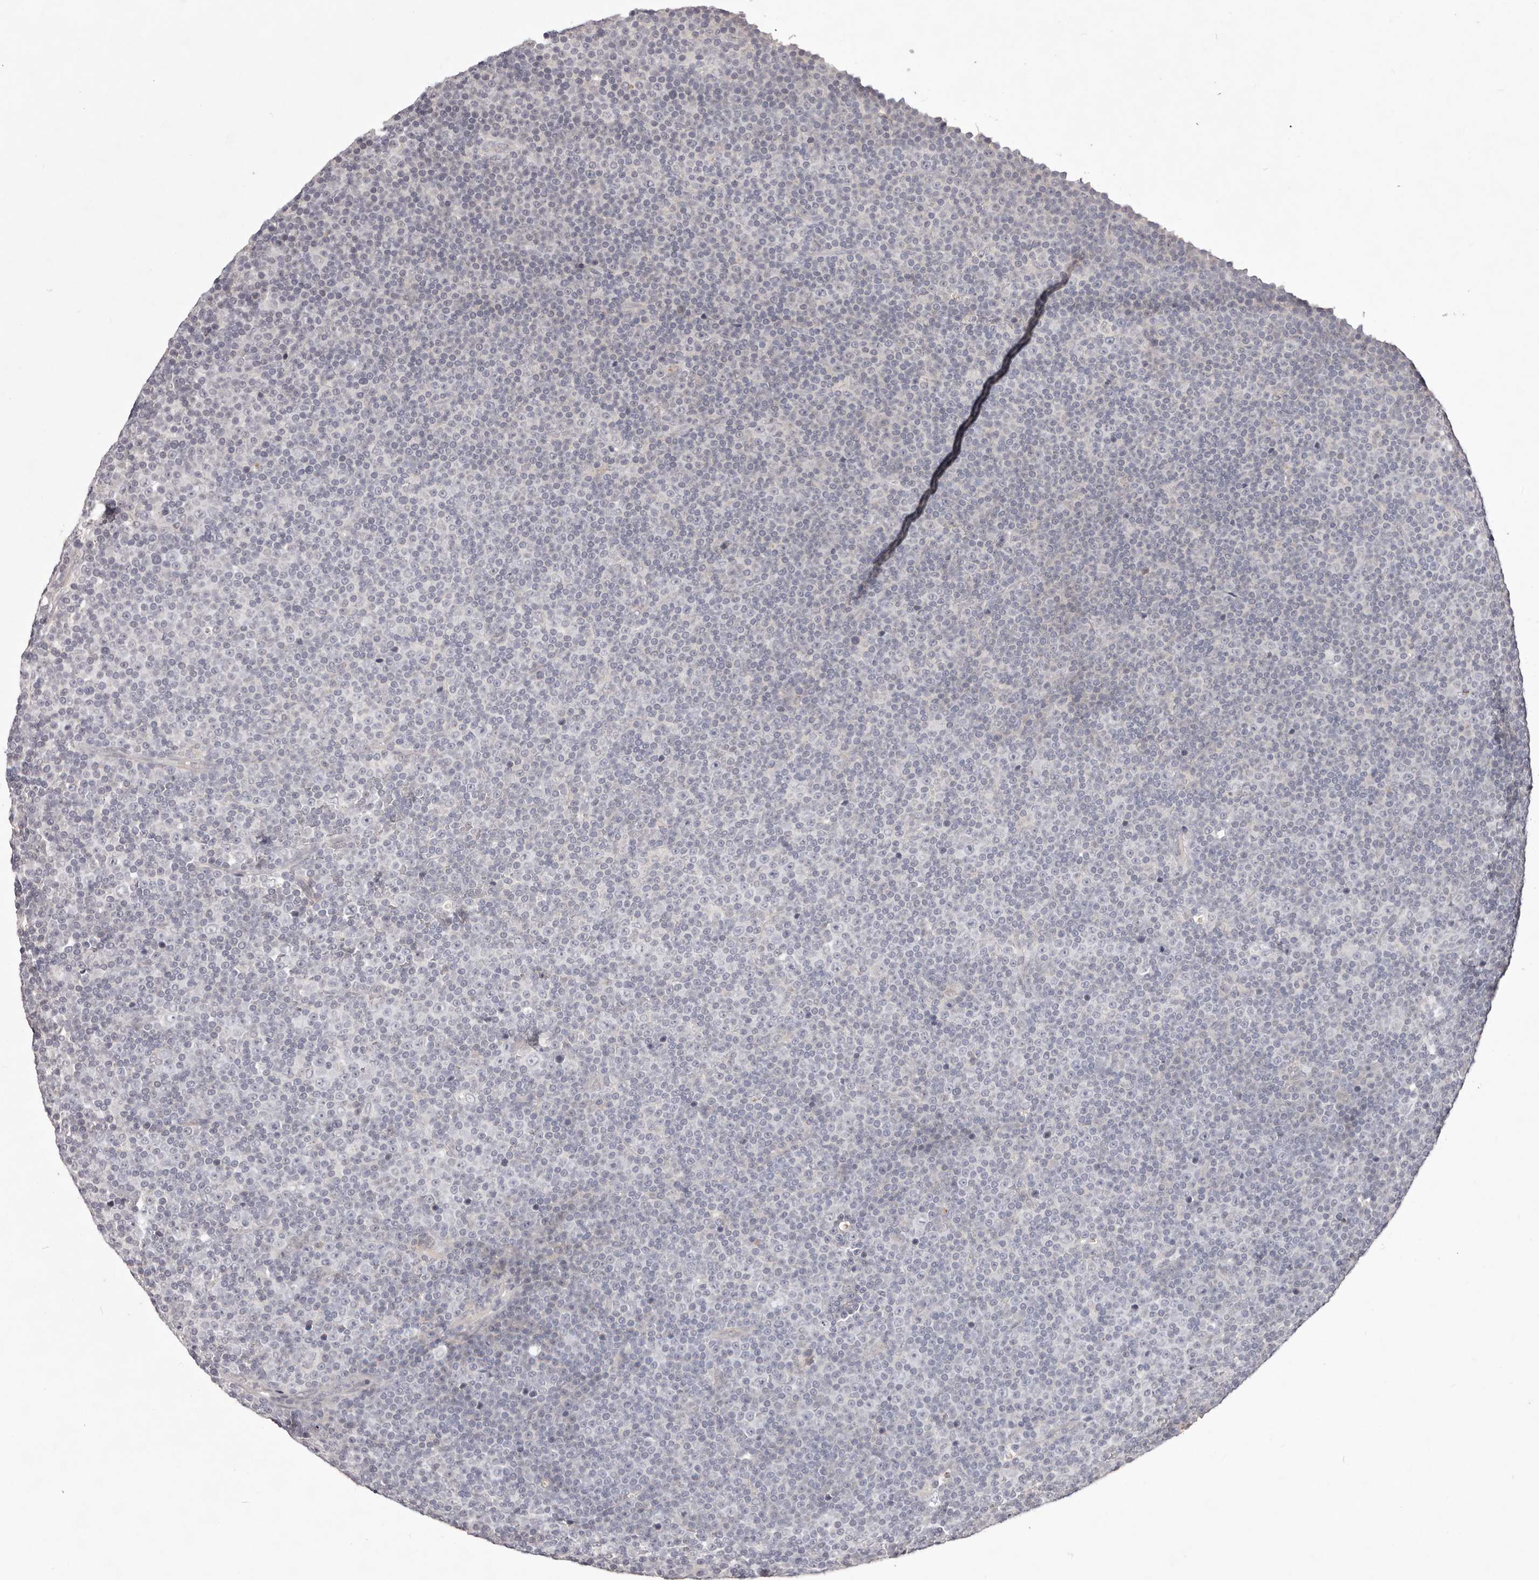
{"staining": {"intensity": "negative", "quantity": "none", "location": "none"}, "tissue": "lymphoma", "cell_type": "Tumor cells", "image_type": "cancer", "snomed": [{"axis": "morphology", "description": "Malignant lymphoma, non-Hodgkin's type, Low grade"}, {"axis": "topography", "description": "Lymph node"}], "caption": "High magnification brightfield microscopy of lymphoma stained with DAB (3,3'-diaminobenzidine) (brown) and counterstained with hematoxylin (blue): tumor cells show no significant expression. (DAB immunohistochemistry (IHC), high magnification).", "gene": "GARNL3", "patient": {"sex": "female", "age": 67}}